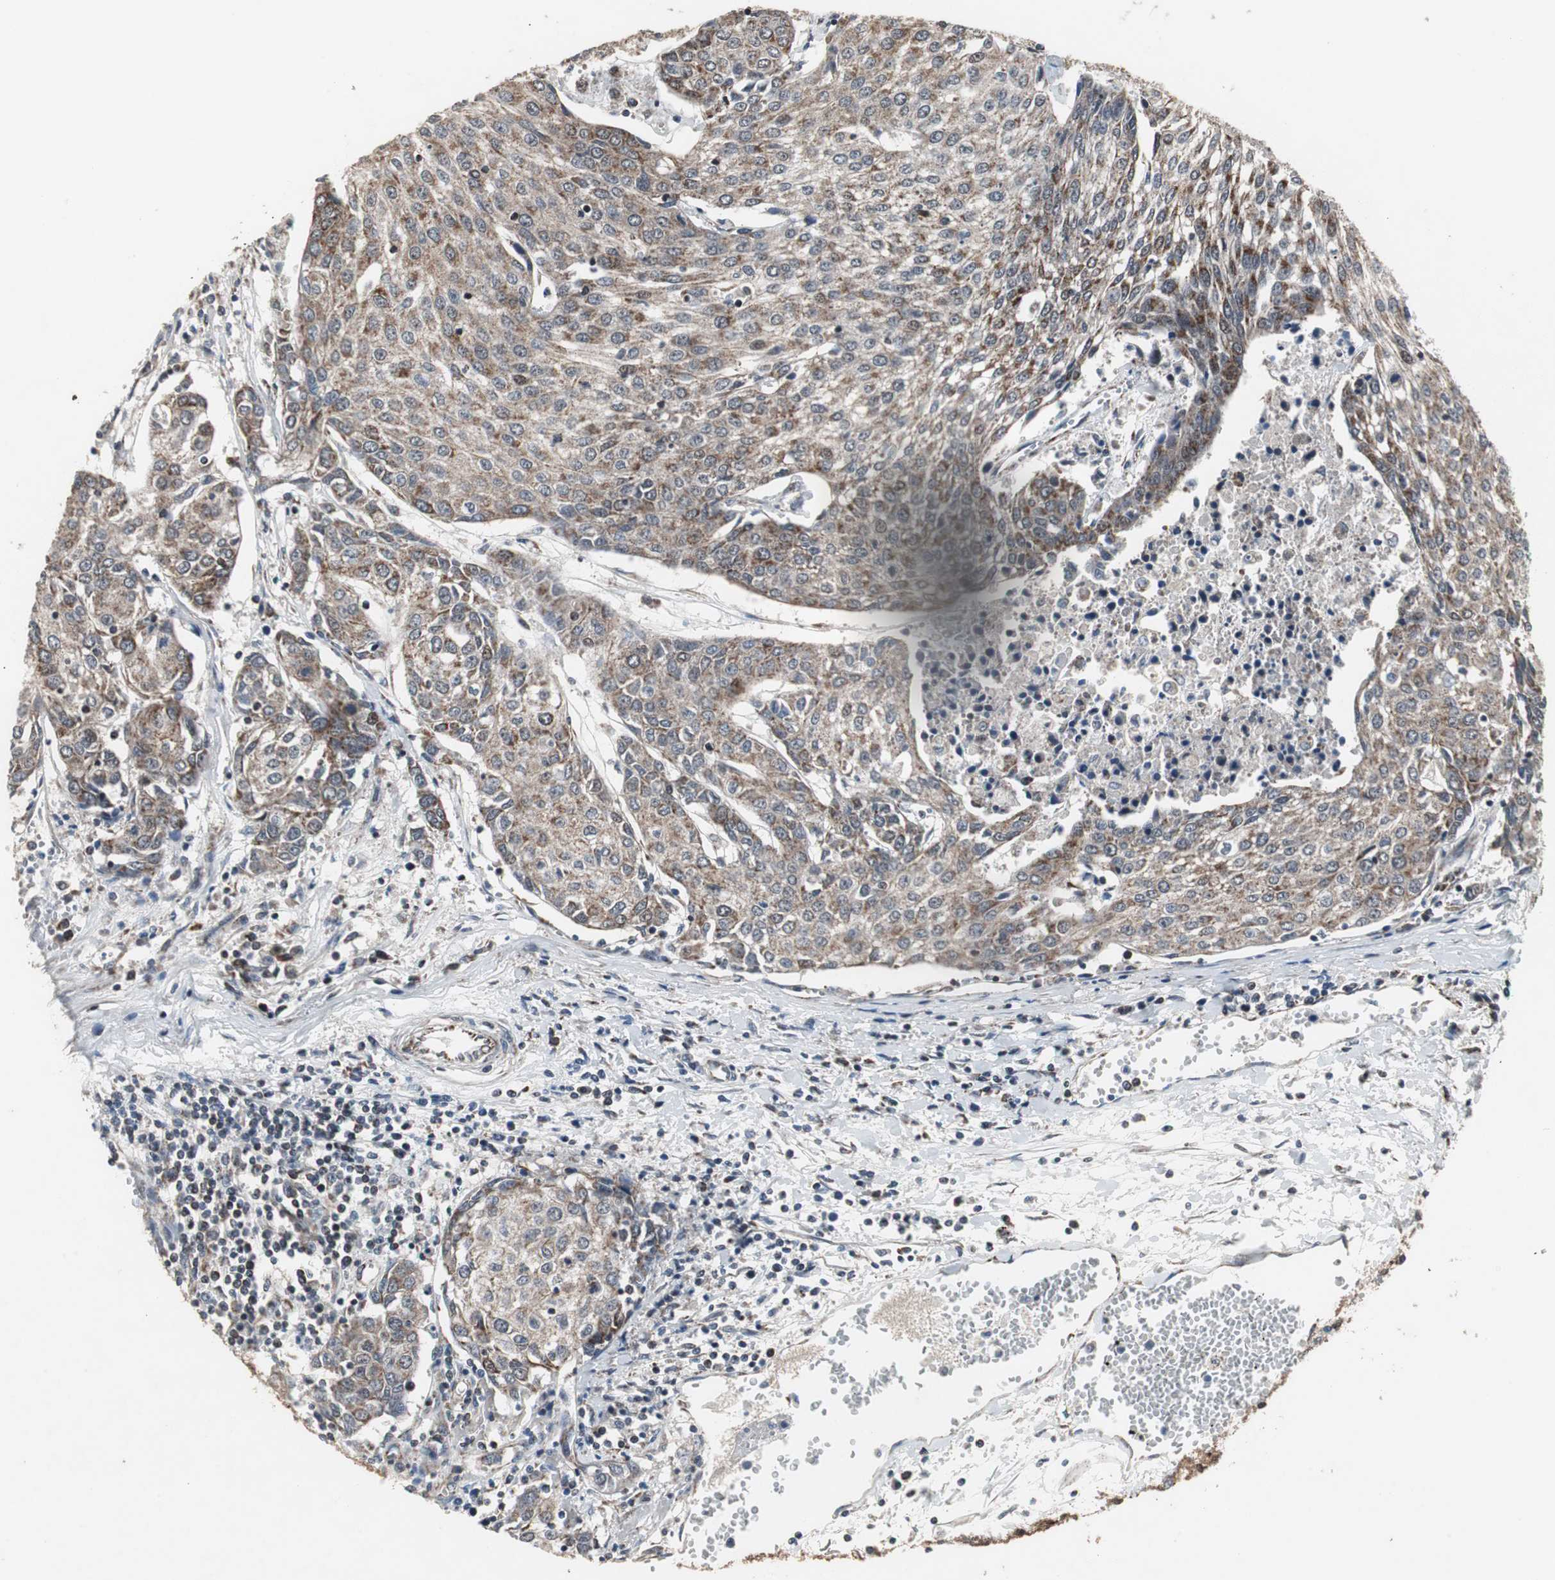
{"staining": {"intensity": "moderate", "quantity": "25%-75%", "location": "cytoplasmic/membranous"}, "tissue": "urothelial cancer", "cell_type": "Tumor cells", "image_type": "cancer", "snomed": [{"axis": "morphology", "description": "Urothelial carcinoma, High grade"}, {"axis": "topography", "description": "Urinary bladder"}], "caption": "A brown stain shows moderate cytoplasmic/membranous positivity of a protein in urothelial cancer tumor cells.", "gene": "MRPL40", "patient": {"sex": "female", "age": 85}}